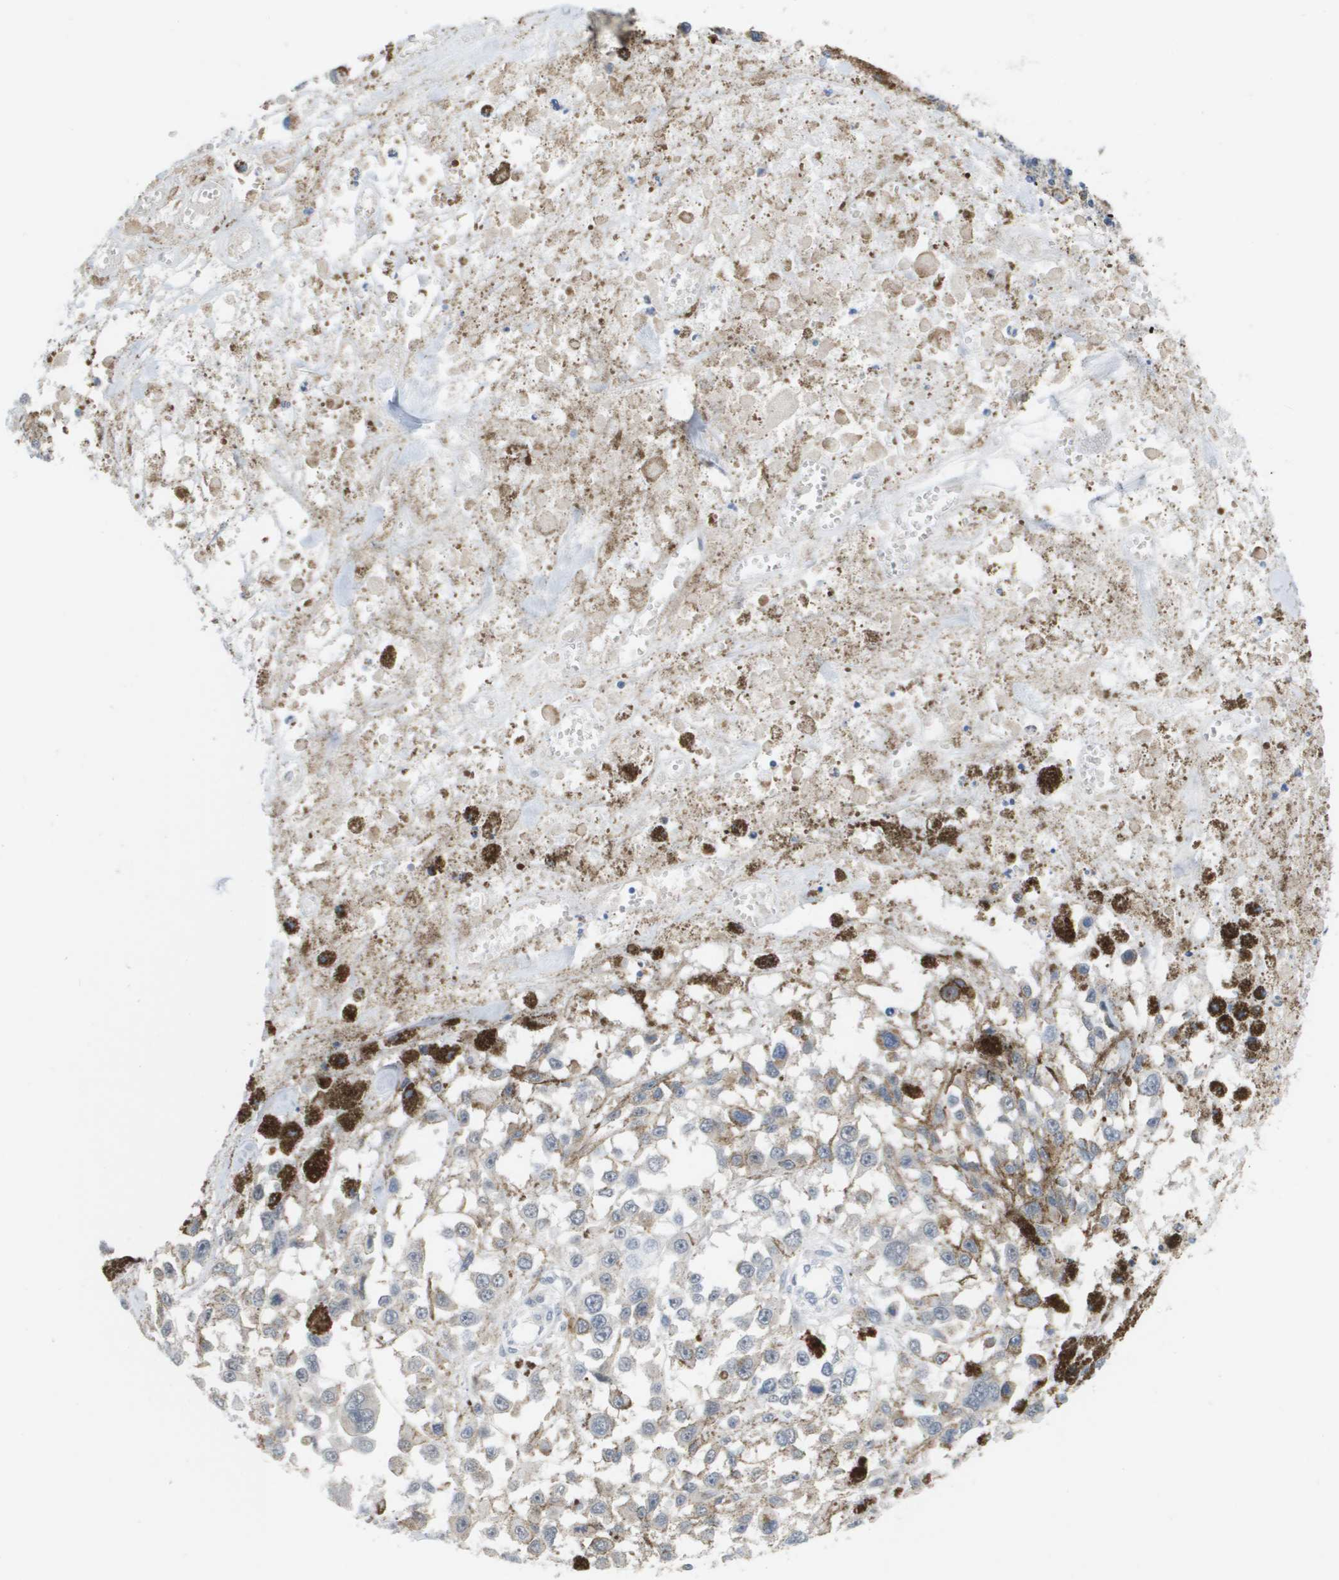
{"staining": {"intensity": "weak", "quantity": "<25%", "location": "cytoplasmic/membranous"}, "tissue": "melanoma", "cell_type": "Tumor cells", "image_type": "cancer", "snomed": [{"axis": "morphology", "description": "Malignant melanoma, Metastatic site"}, {"axis": "topography", "description": "Lymph node"}], "caption": "Malignant melanoma (metastatic site) stained for a protein using IHC demonstrates no positivity tumor cells.", "gene": "MARCHF8", "patient": {"sex": "male", "age": 59}}